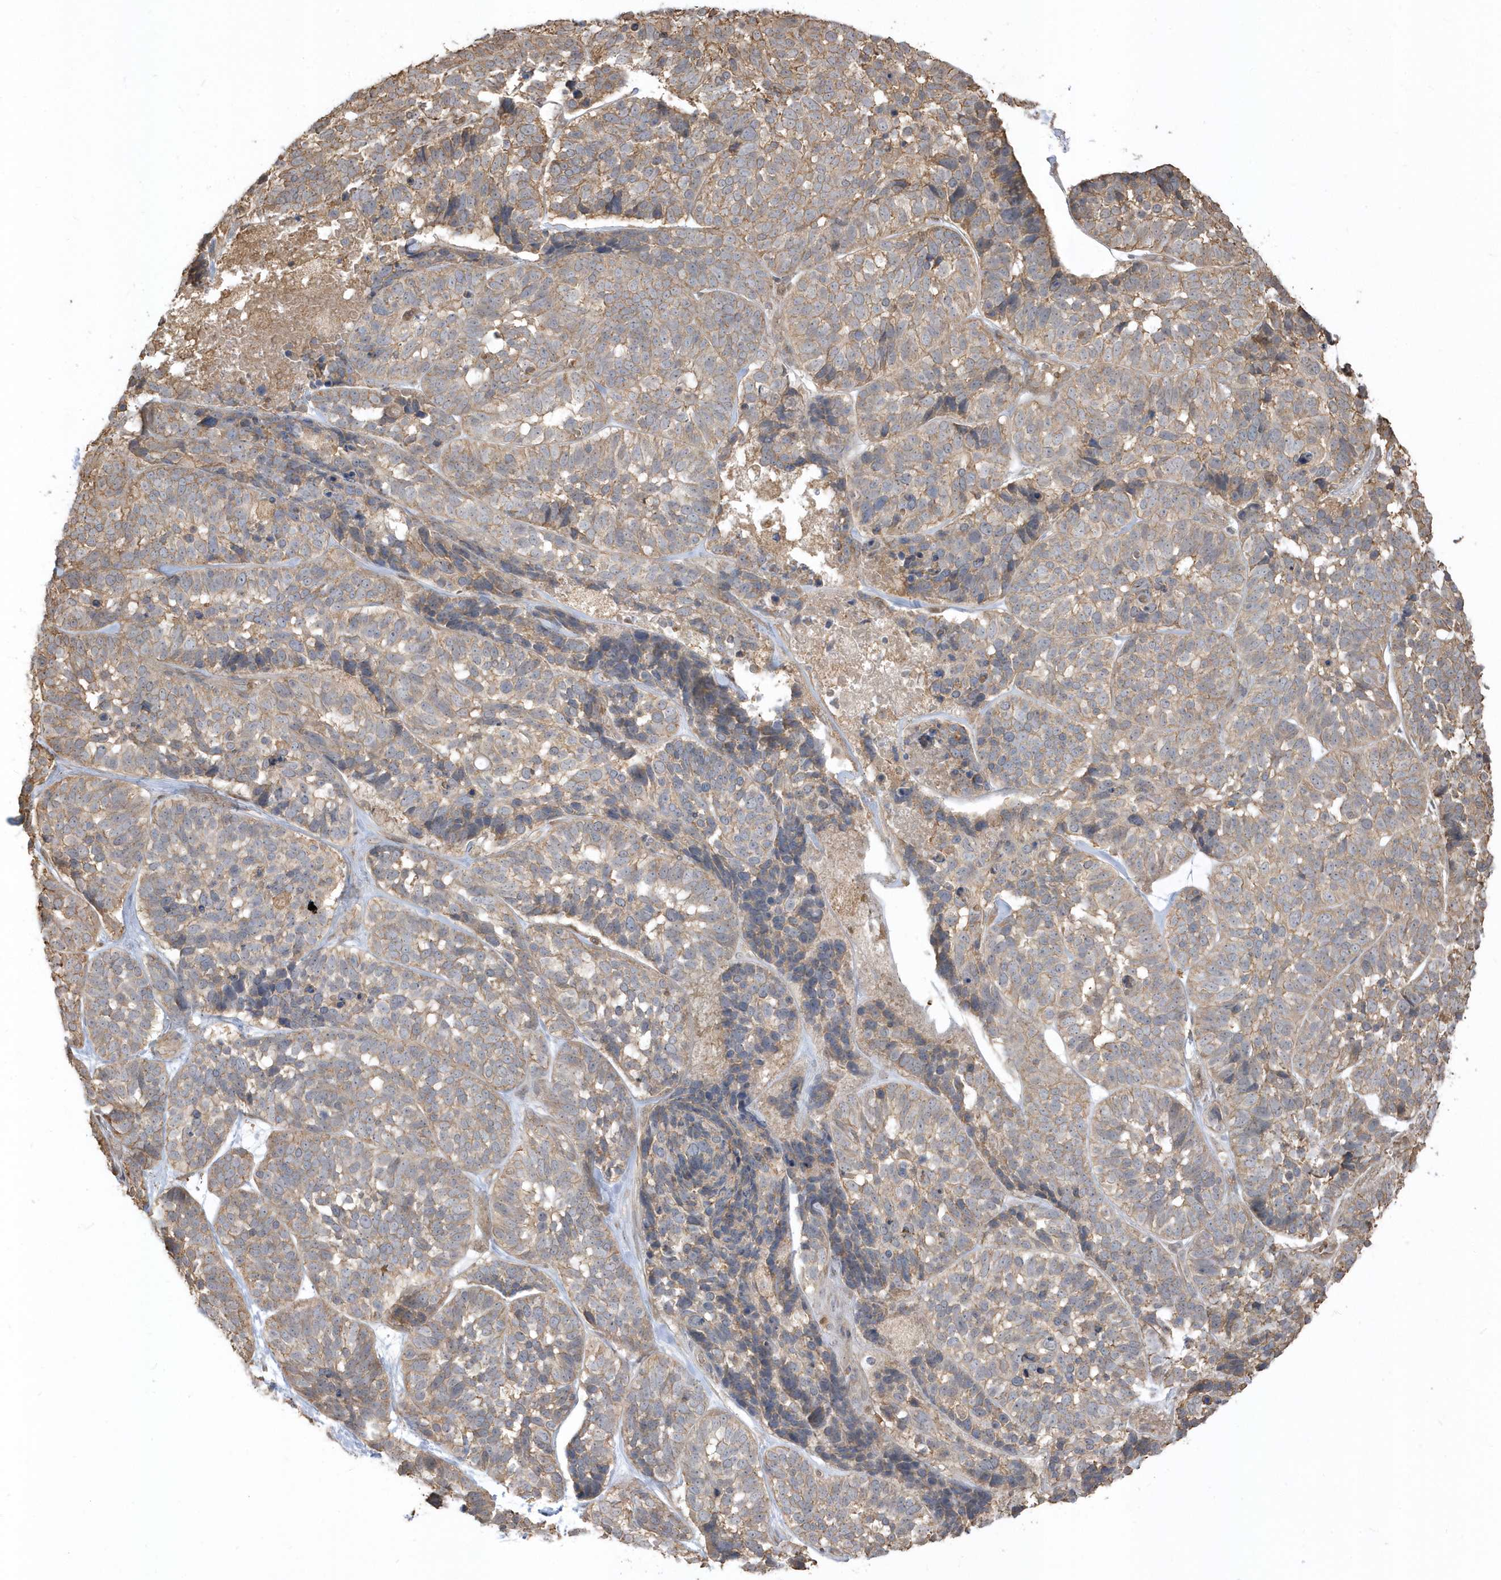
{"staining": {"intensity": "weak", "quantity": ">75%", "location": "cytoplasmic/membranous"}, "tissue": "skin cancer", "cell_type": "Tumor cells", "image_type": "cancer", "snomed": [{"axis": "morphology", "description": "Basal cell carcinoma"}, {"axis": "topography", "description": "Skin"}], "caption": "Skin cancer (basal cell carcinoma) stained with a protein marker demonstrates weak staining in tumor cells.", "gene": "ZBTB8A", "patient": {"sex": "male", "age": 62}}